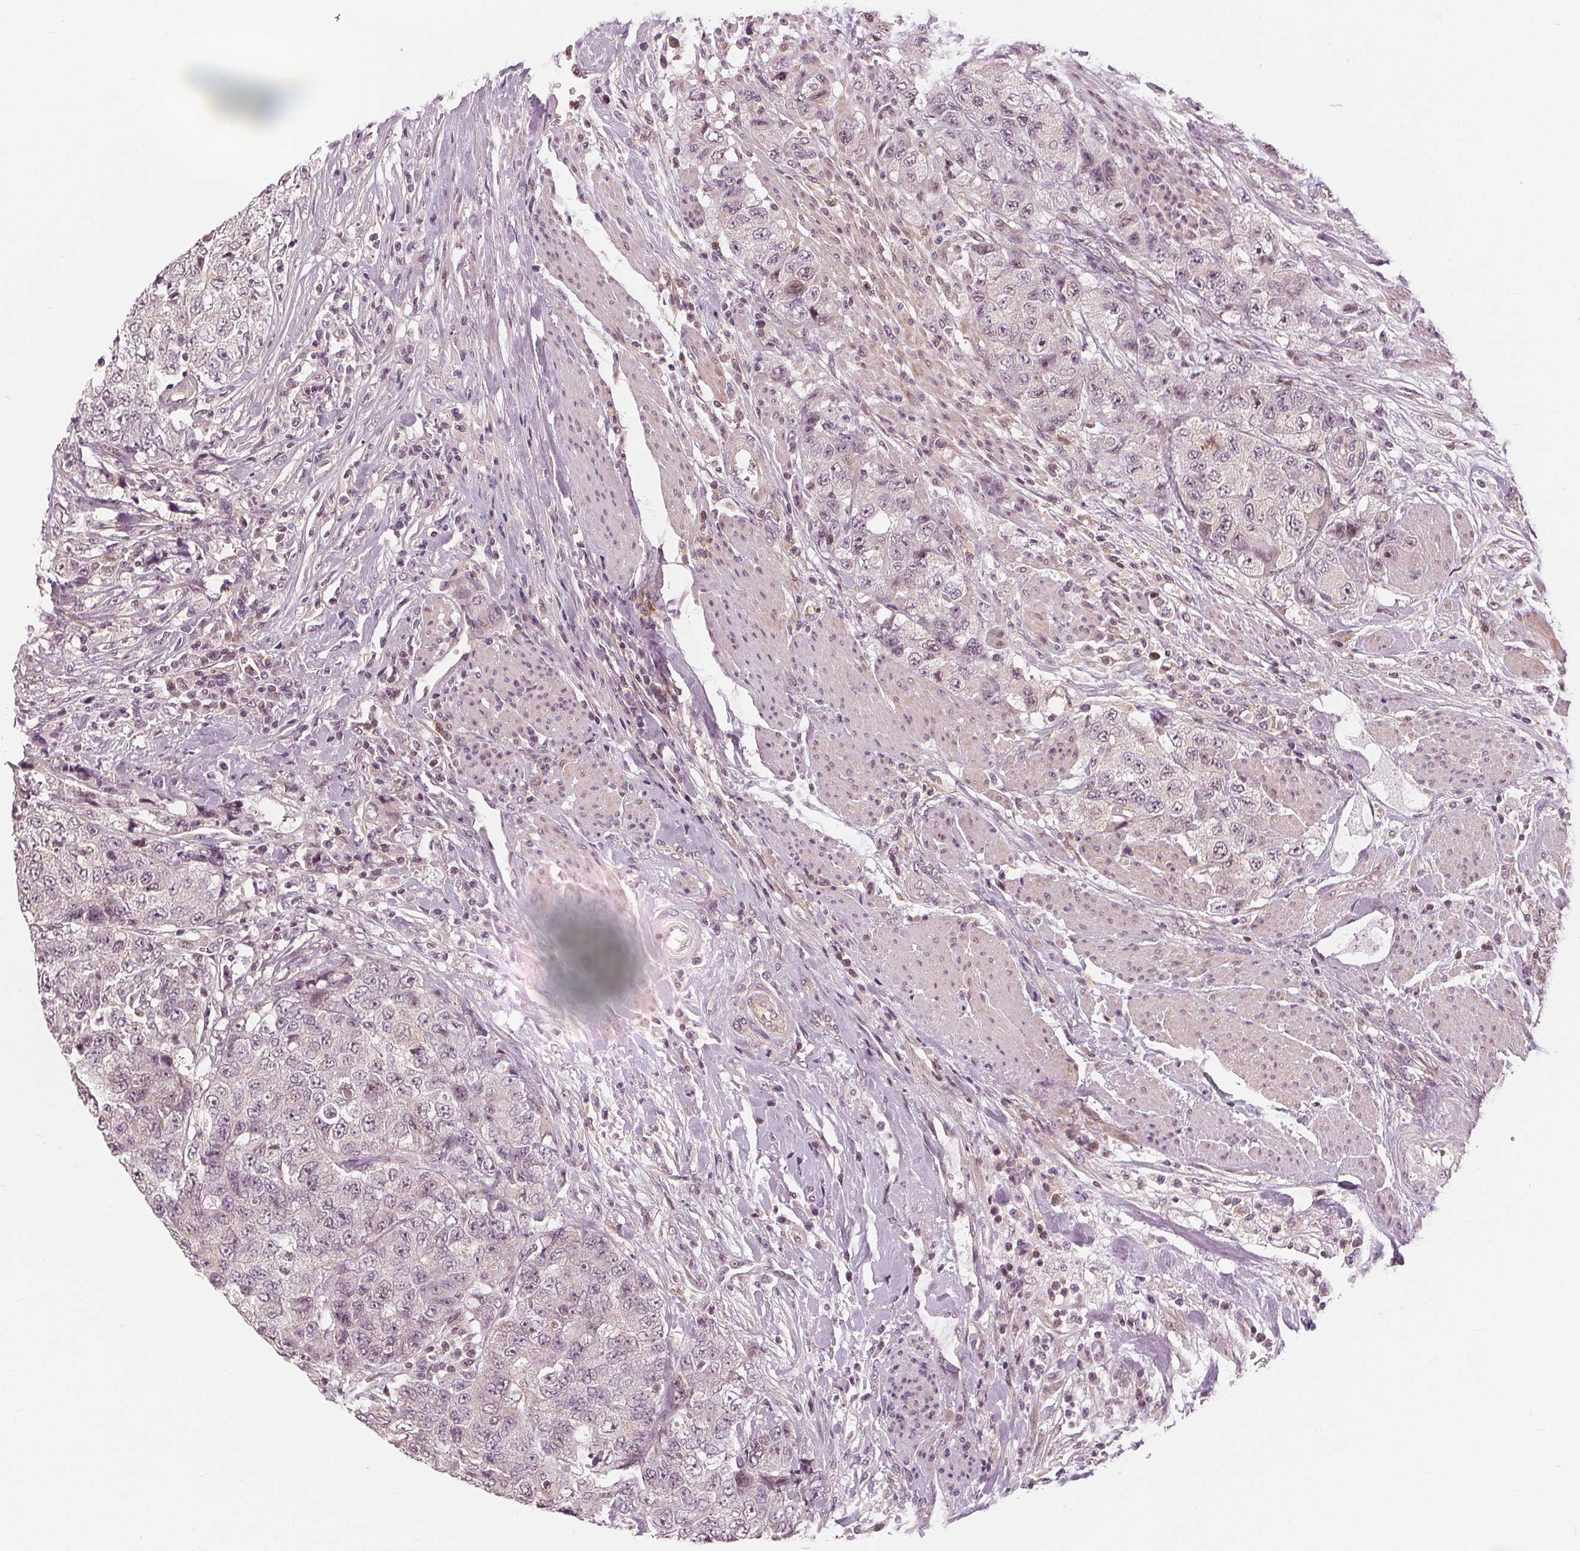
{"staining": {"intensity": "negative", "quantity": "none", "location": "none"}, "tissue": "urothelial cancer", "cell_type": "Tumor cells", "image_type": "cancer", "snomed": [{"axis": "morphology", "description": "Urothelial carcinoma, High grade"}, {"axis": "topography", "description": "Urinary bladder"}], "caption": "Protein analysis of high-grade urothelial carcinoma shows no significant staining in tumor cells.", "gene": "SLC34A1", "patient": {"sex": "female", "age": 78}}